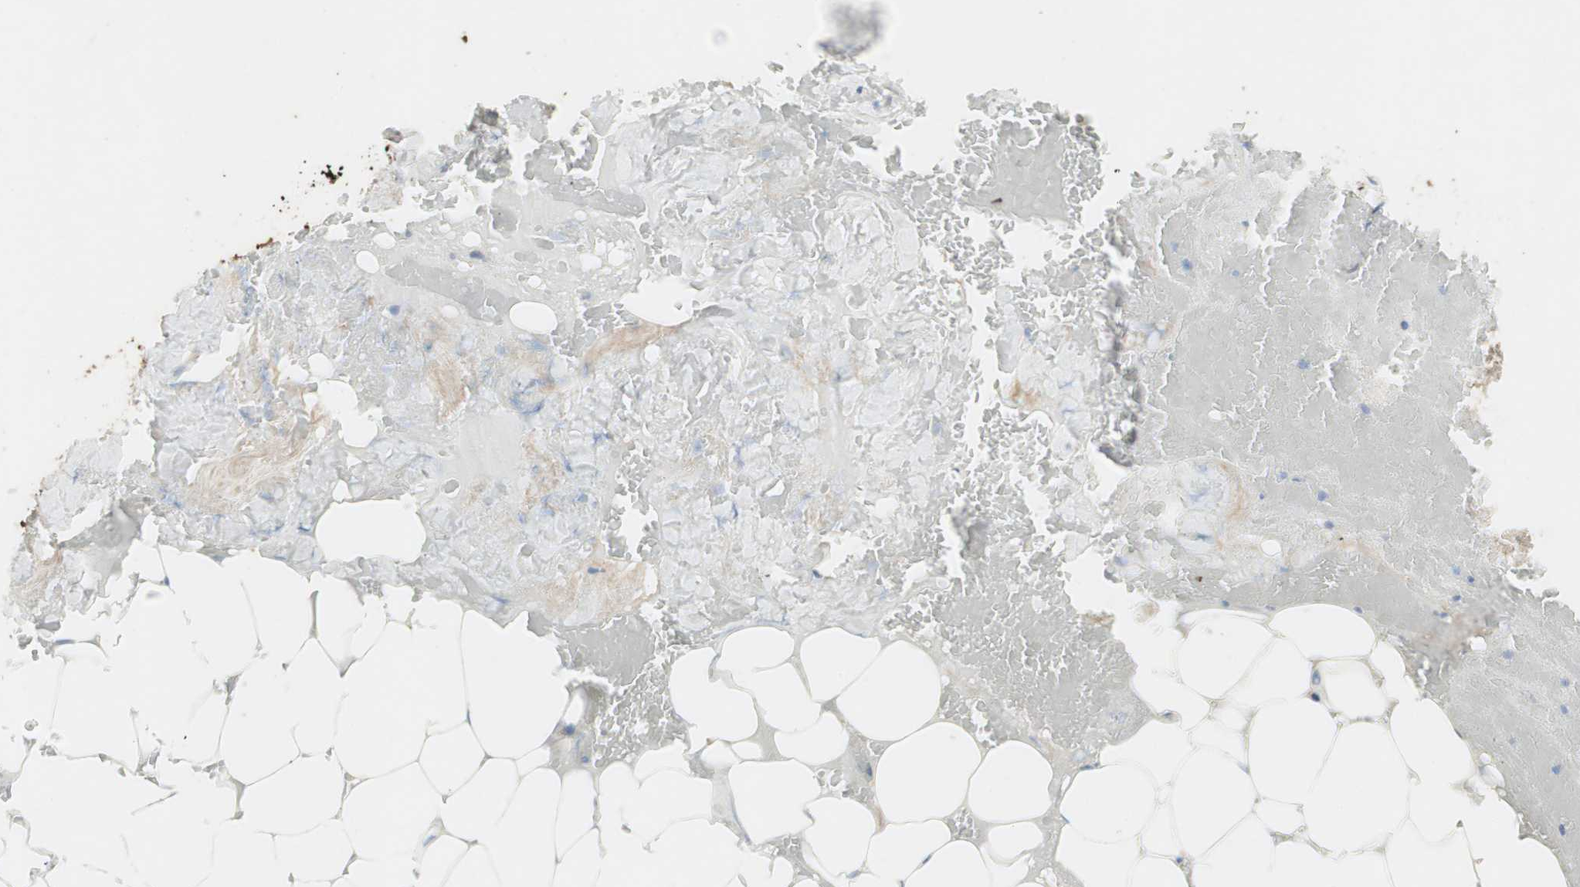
{"staining": {"intensity": "negative", "quantity": "none", "location": "none"}, "tissue": "adipose tissue", "cell_type": "Adipocytes", "image_type": "normal", "snomed": [{"axis": "morphology", "description": "Normal tissue, NOS"}, {"axis": "topography", "description": "Peripheral nerve tissue"}], "caption": "DAB immunohistochemical staining of normal human adipose tissue displays no significant expression in adipocytes.", "gene": "SERPINB5", "patient": {"sex": "male", "age": 70}}